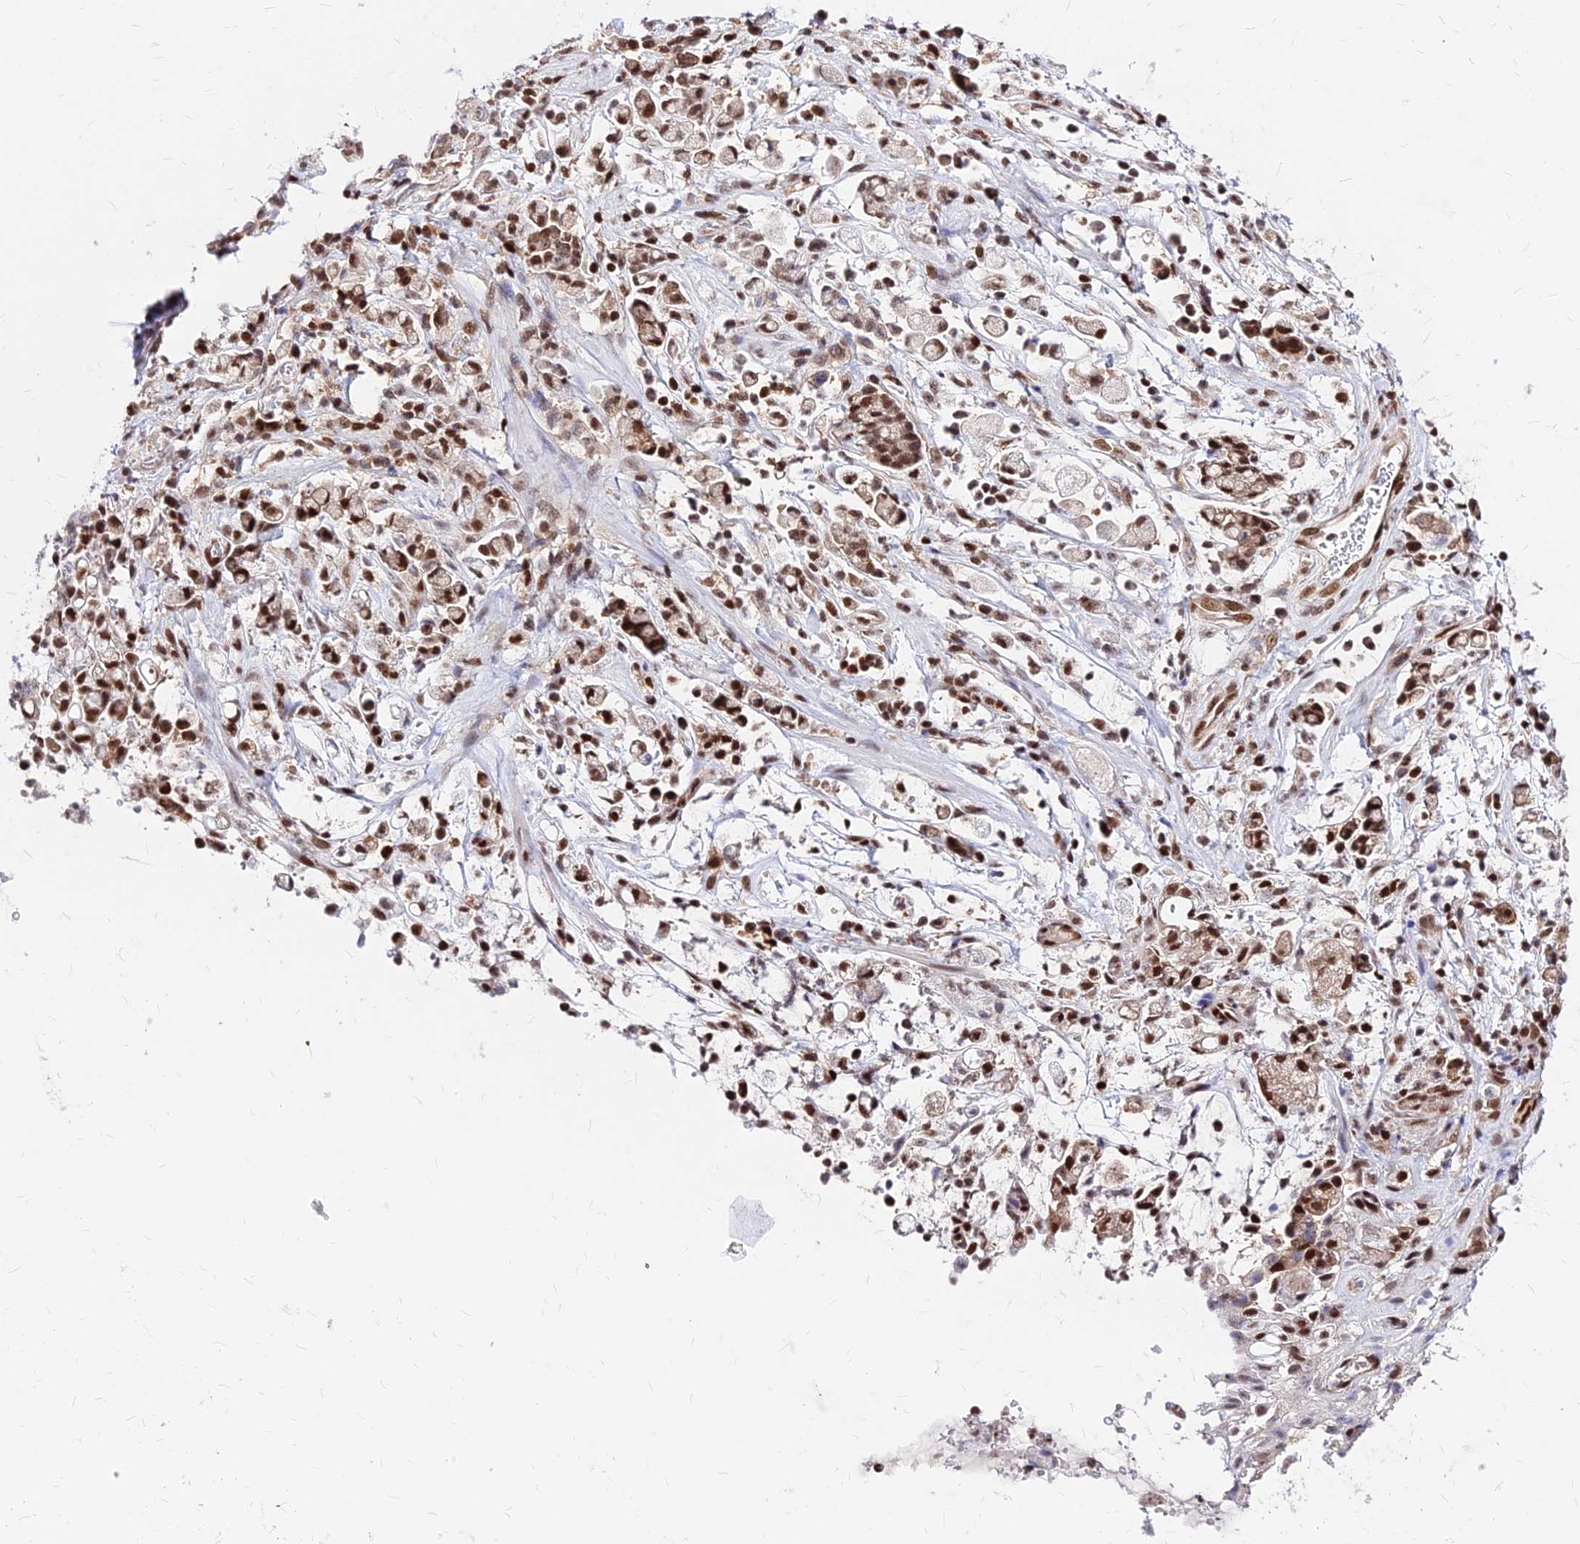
{"staining": {"intensity": "moderate", "quantity": ">75%", "location": "nuclear"}, "tissue": "stomach cancer", "cell_type": "Tumor cells", "image_type": "cancer", "snomed": [{"axis": "morphology", "description": "Adenocarcinoma, NOS"}, {"axis": "topography", "description": "Stomach"}], "caption": "Stomach cancer stained with a protein marker demonstrates moderate staining in tumor cells.", "gene": "PAXX", "patient": {"sex": "female", "age": 60}}